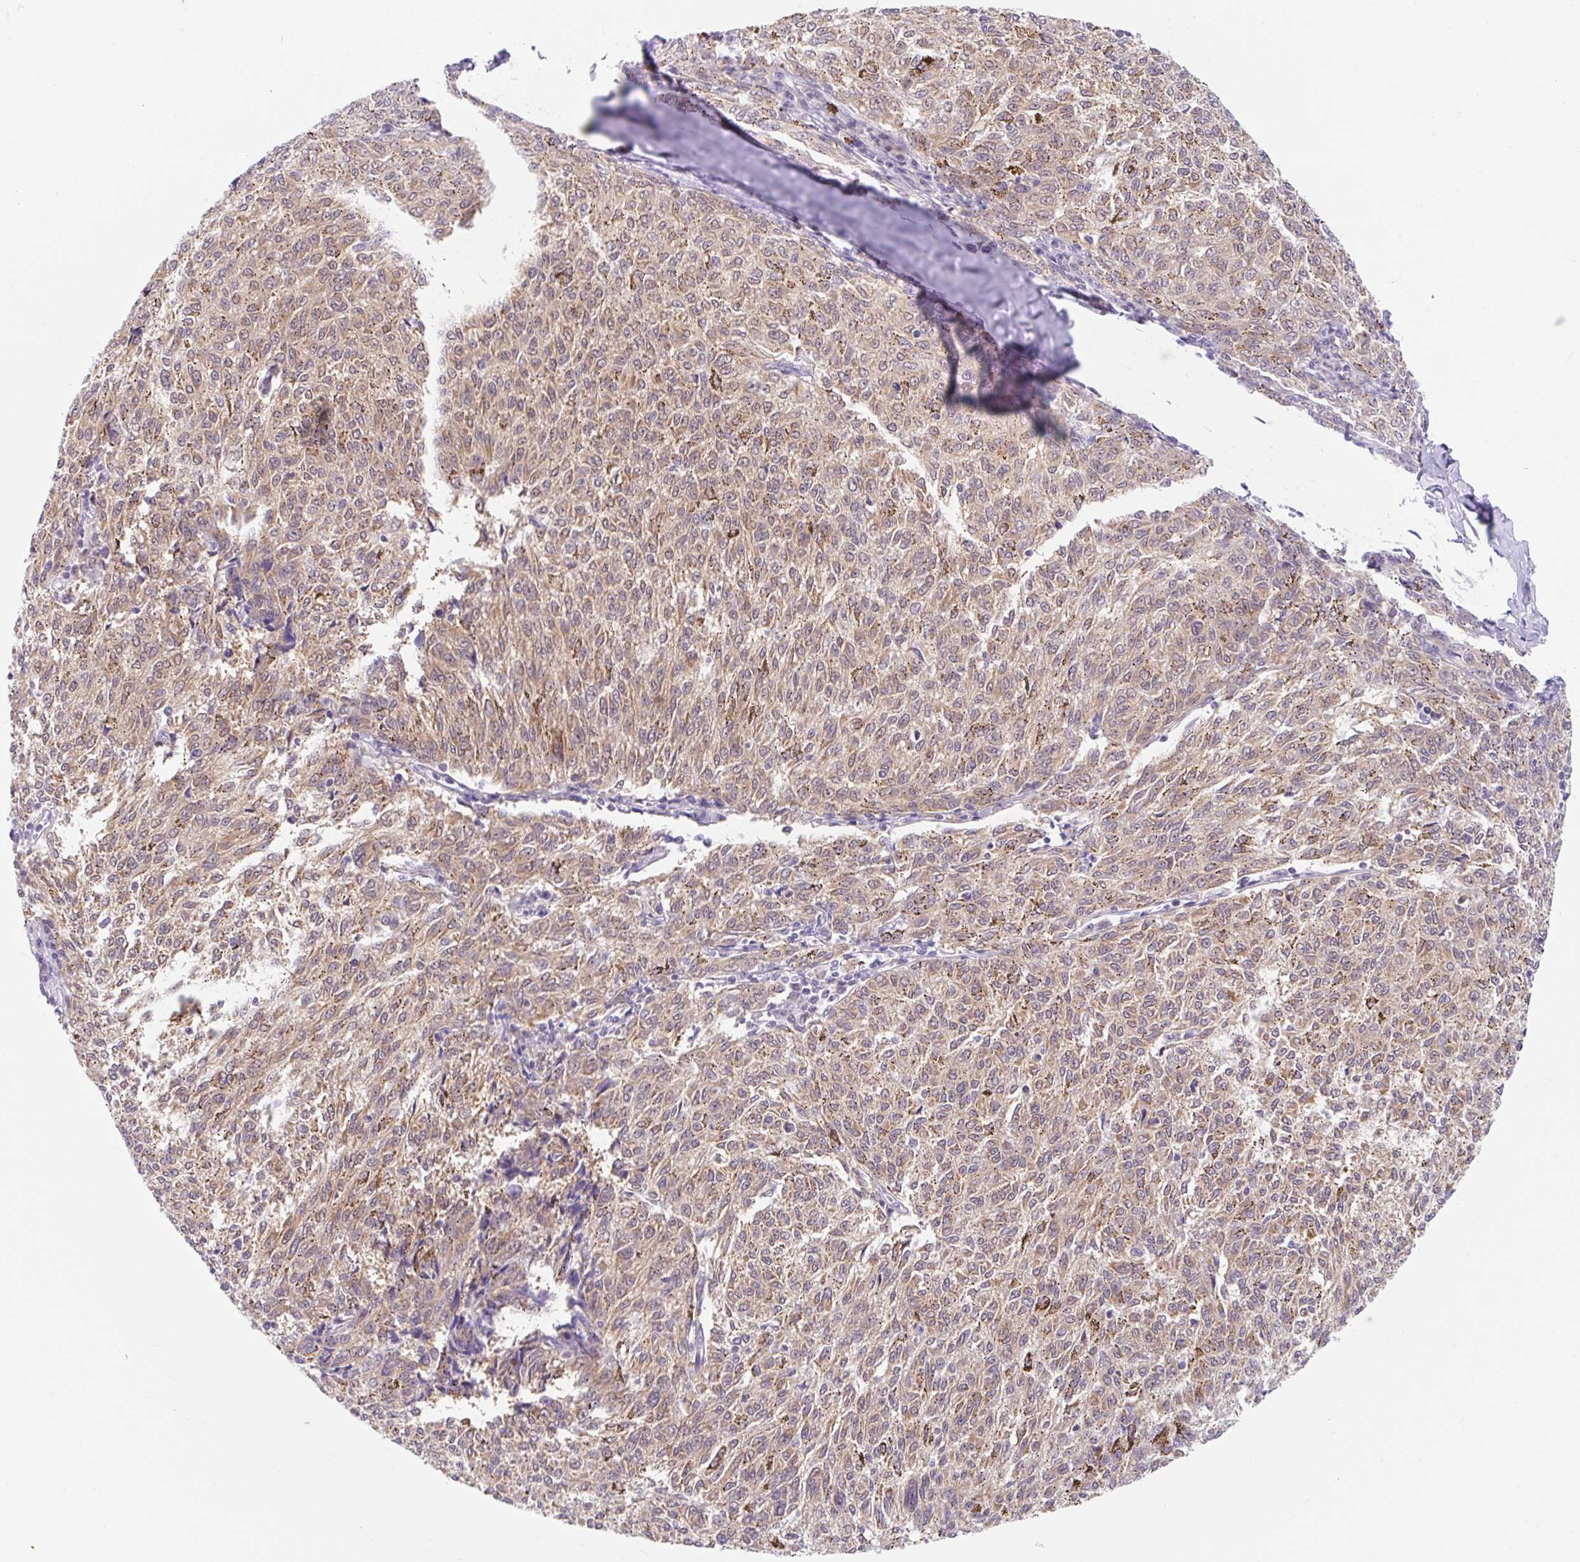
{"staining": {"intensity": "moderate", "quantity": ">75%", "location": "cytoplasmic/membranous"}, "tissue": "melanoma", "cell_type": "Tumor cells", "image_type": "cancer", "snomed": [{"axis": "morphology", "description": "Malignant melanoma, NOS"}, {"axis": "topography", "description": "Skin"}], "caption": "Immunohistochemical staining of human malignant melanoma displays moderate cytoplasmic/membranous protein positivity in approximately >75% of tumor cells.", "gene": "ITPK1", "patient": {"sex": "female", "age": 72}}